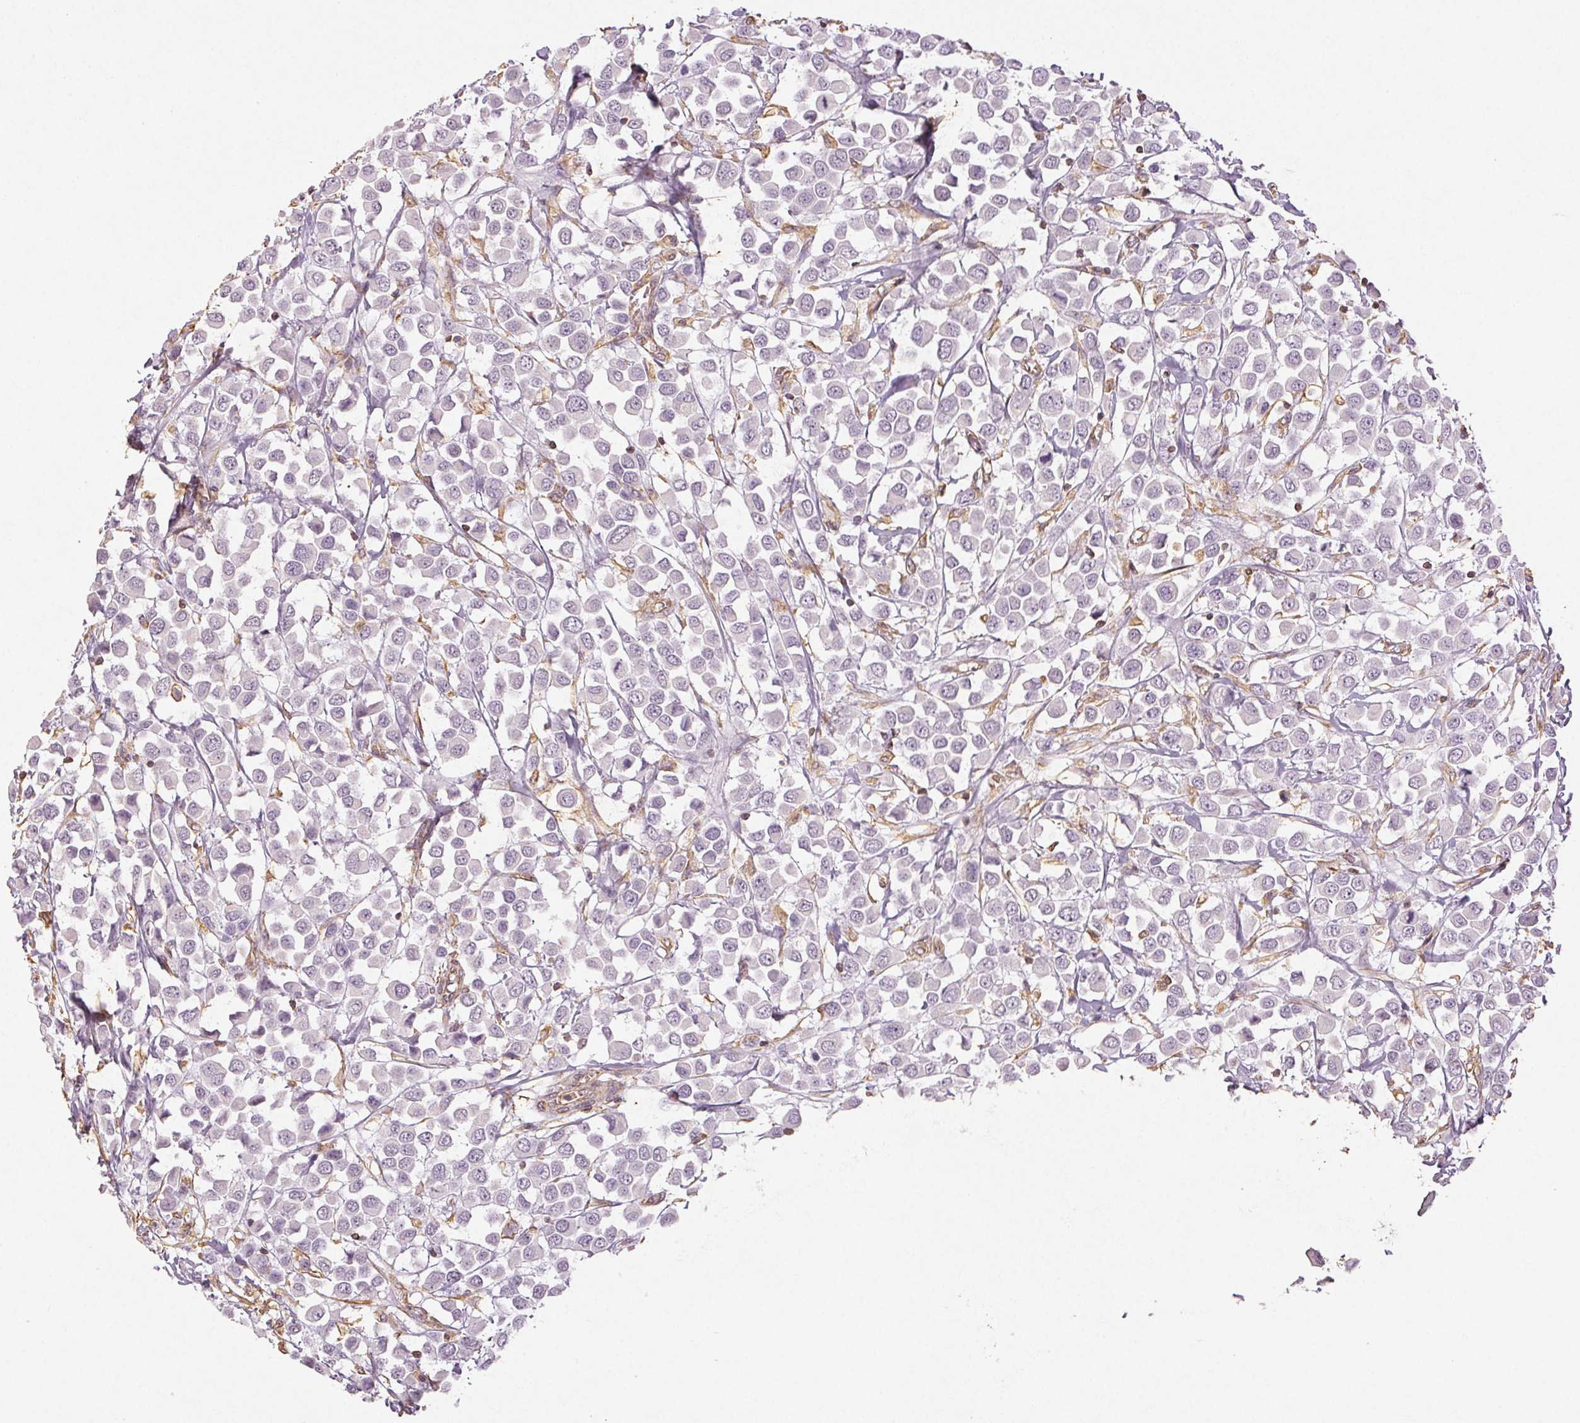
{"staining": {"intensity": "negative", "quantity": "none", "location": "none"}, "tissue": "breast cancer", "cell_type": "Tumor cells", "image_type": "cancer", "snomed": [{"axis": "morphology", "description": "Duct carcinoma"}, {"axis": "topography", "description": "Breast"}], "caption": "Immunohistochemistry (IHC) histopathology image of neoplastic tissue: breast invasive ductal carcinoma stained with DAB exhibits no significant protein positivity in tumor cells.", "gene": "COL7A1", "patient": {"sex": "female", "age": 61}}